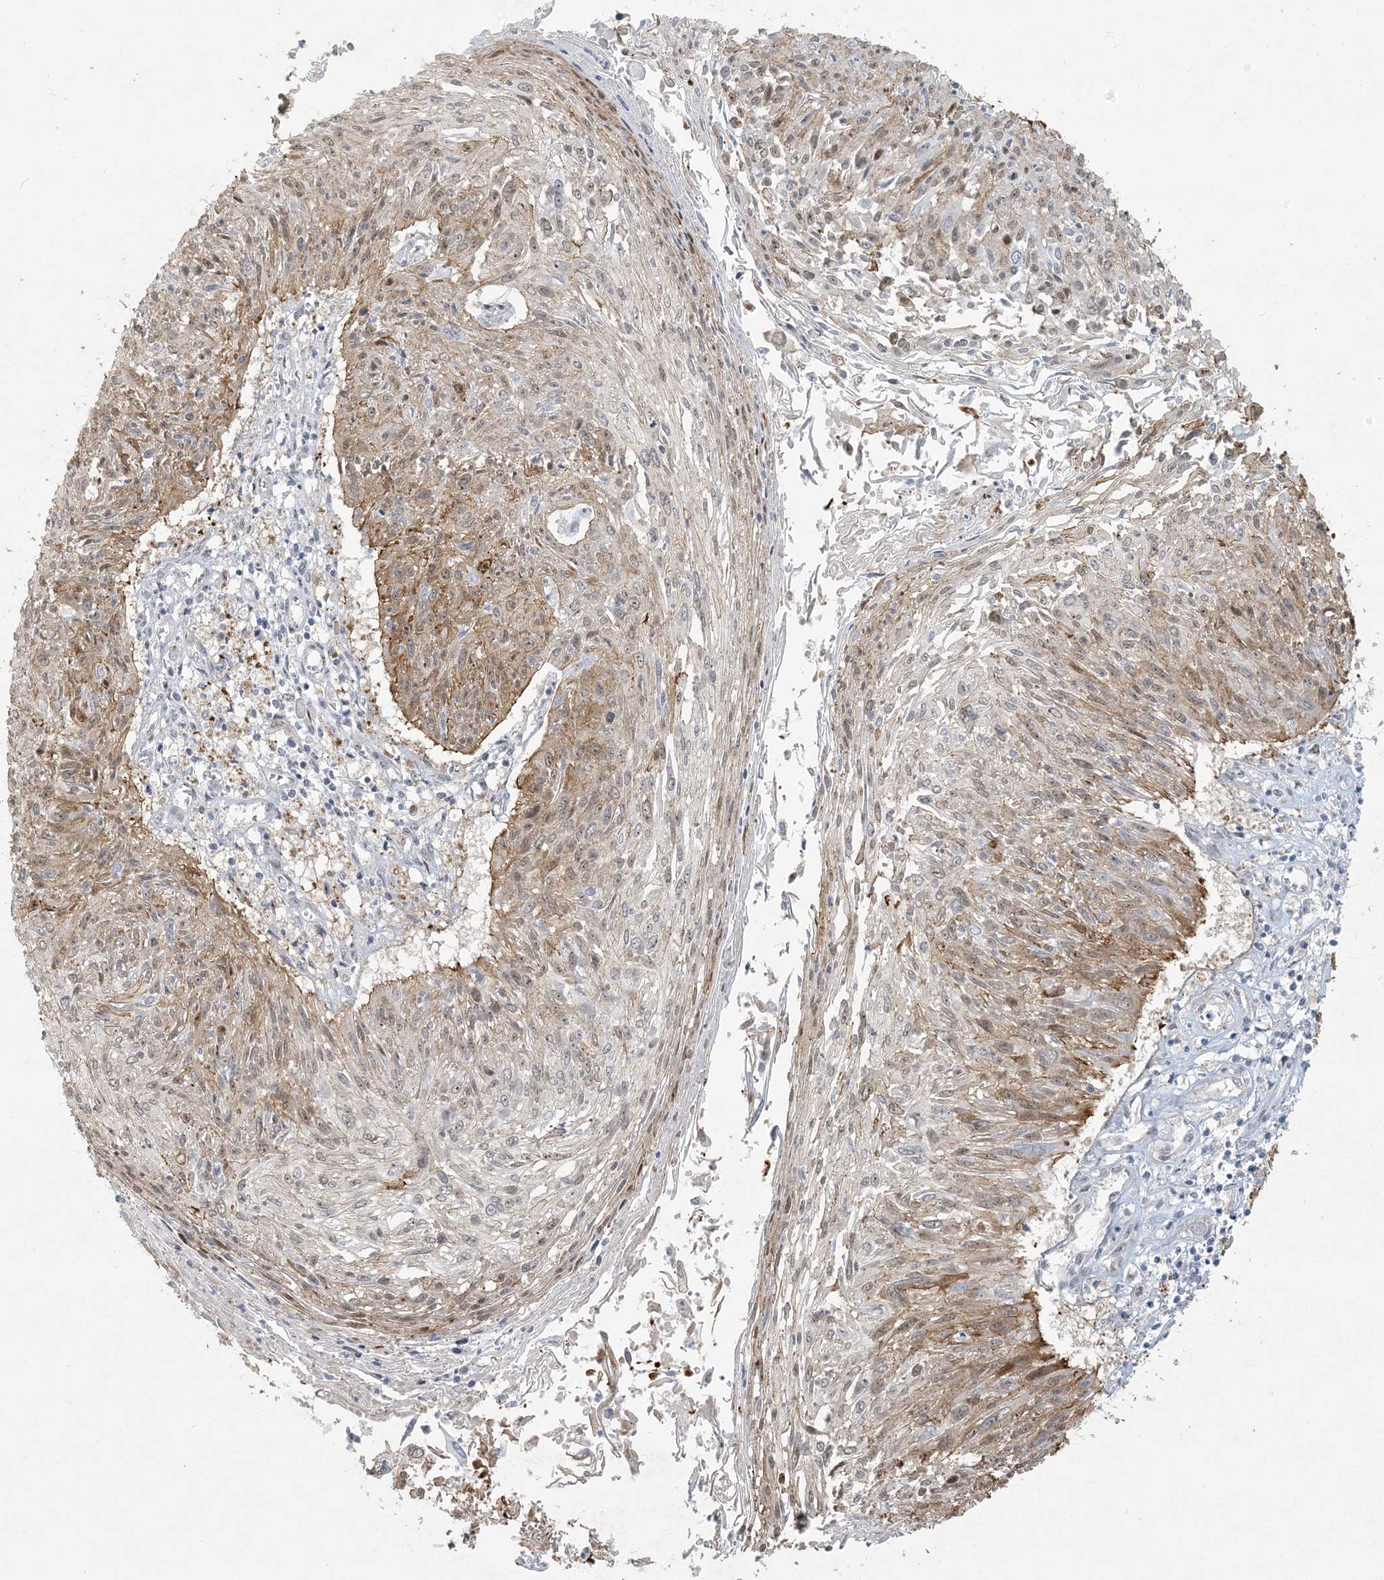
{"staining": {"intensity": "weak", "quantity": "25%-75%", "location": "cytoplasmic/membranous"}, "tissue": "cervical cancer", "cell_type": "Tumor cells", "image_type": "cancer", "snomed": [{"axis": "morphology", "description": "Squamous cell carcinoma, NOS"}, {"axis": "topography", "description": "Cervix"}], "caption": "High-power microscopy captured an immunohistochemistry (IHC) histopathology image of squamous cell carcinoma (cervical), revealing weak cytoplasmic/membranous expression in about 25%-75% of tumor cells. (brown staining indicates protein expression, while blue staining denotes nuclei).", "gene": "BCORL1", "patient": {"sex": "female", "age": 51}}